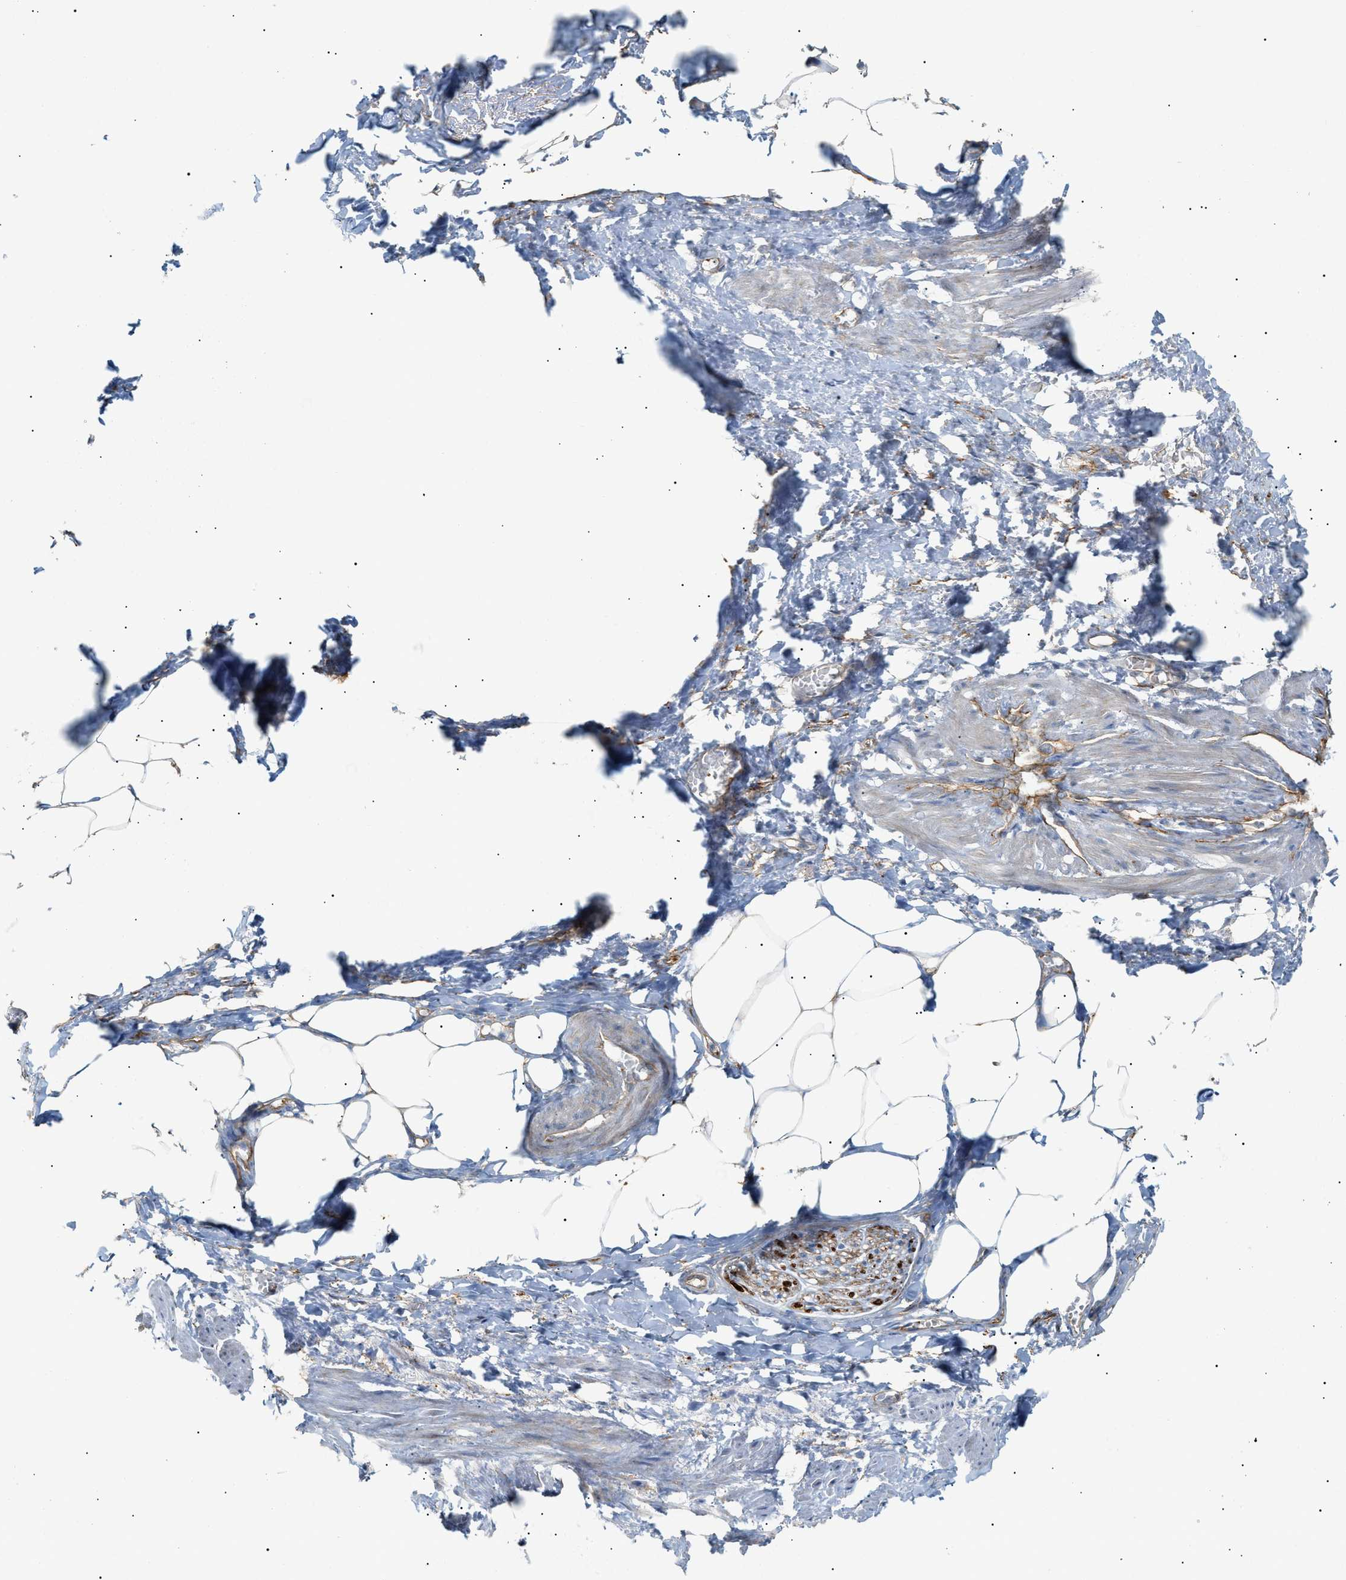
{"staining": {"intensity": "weak", "quantity": ">75%", "location": "cytoplasmic/membranous"}, "tissue": "adipose tissue", "cell_type": "Adipocytes", "image_type": "normal", "snomed": [{"axis": "morphology", "description": "Normal tissue, NOS"}, {"axis": "topography", "description": "Soft tissue"}, {"axis": "topography", "description": "Vascular tissue"}], "caption": "Immunohistochemical staining of benign adipose tissue demonstrates weak cytoplasmic/membranous protein staining in approximately >75% of adipocytes.", "gene": "ZFHX2", "patient": {"sex": "female", "age": 35}}